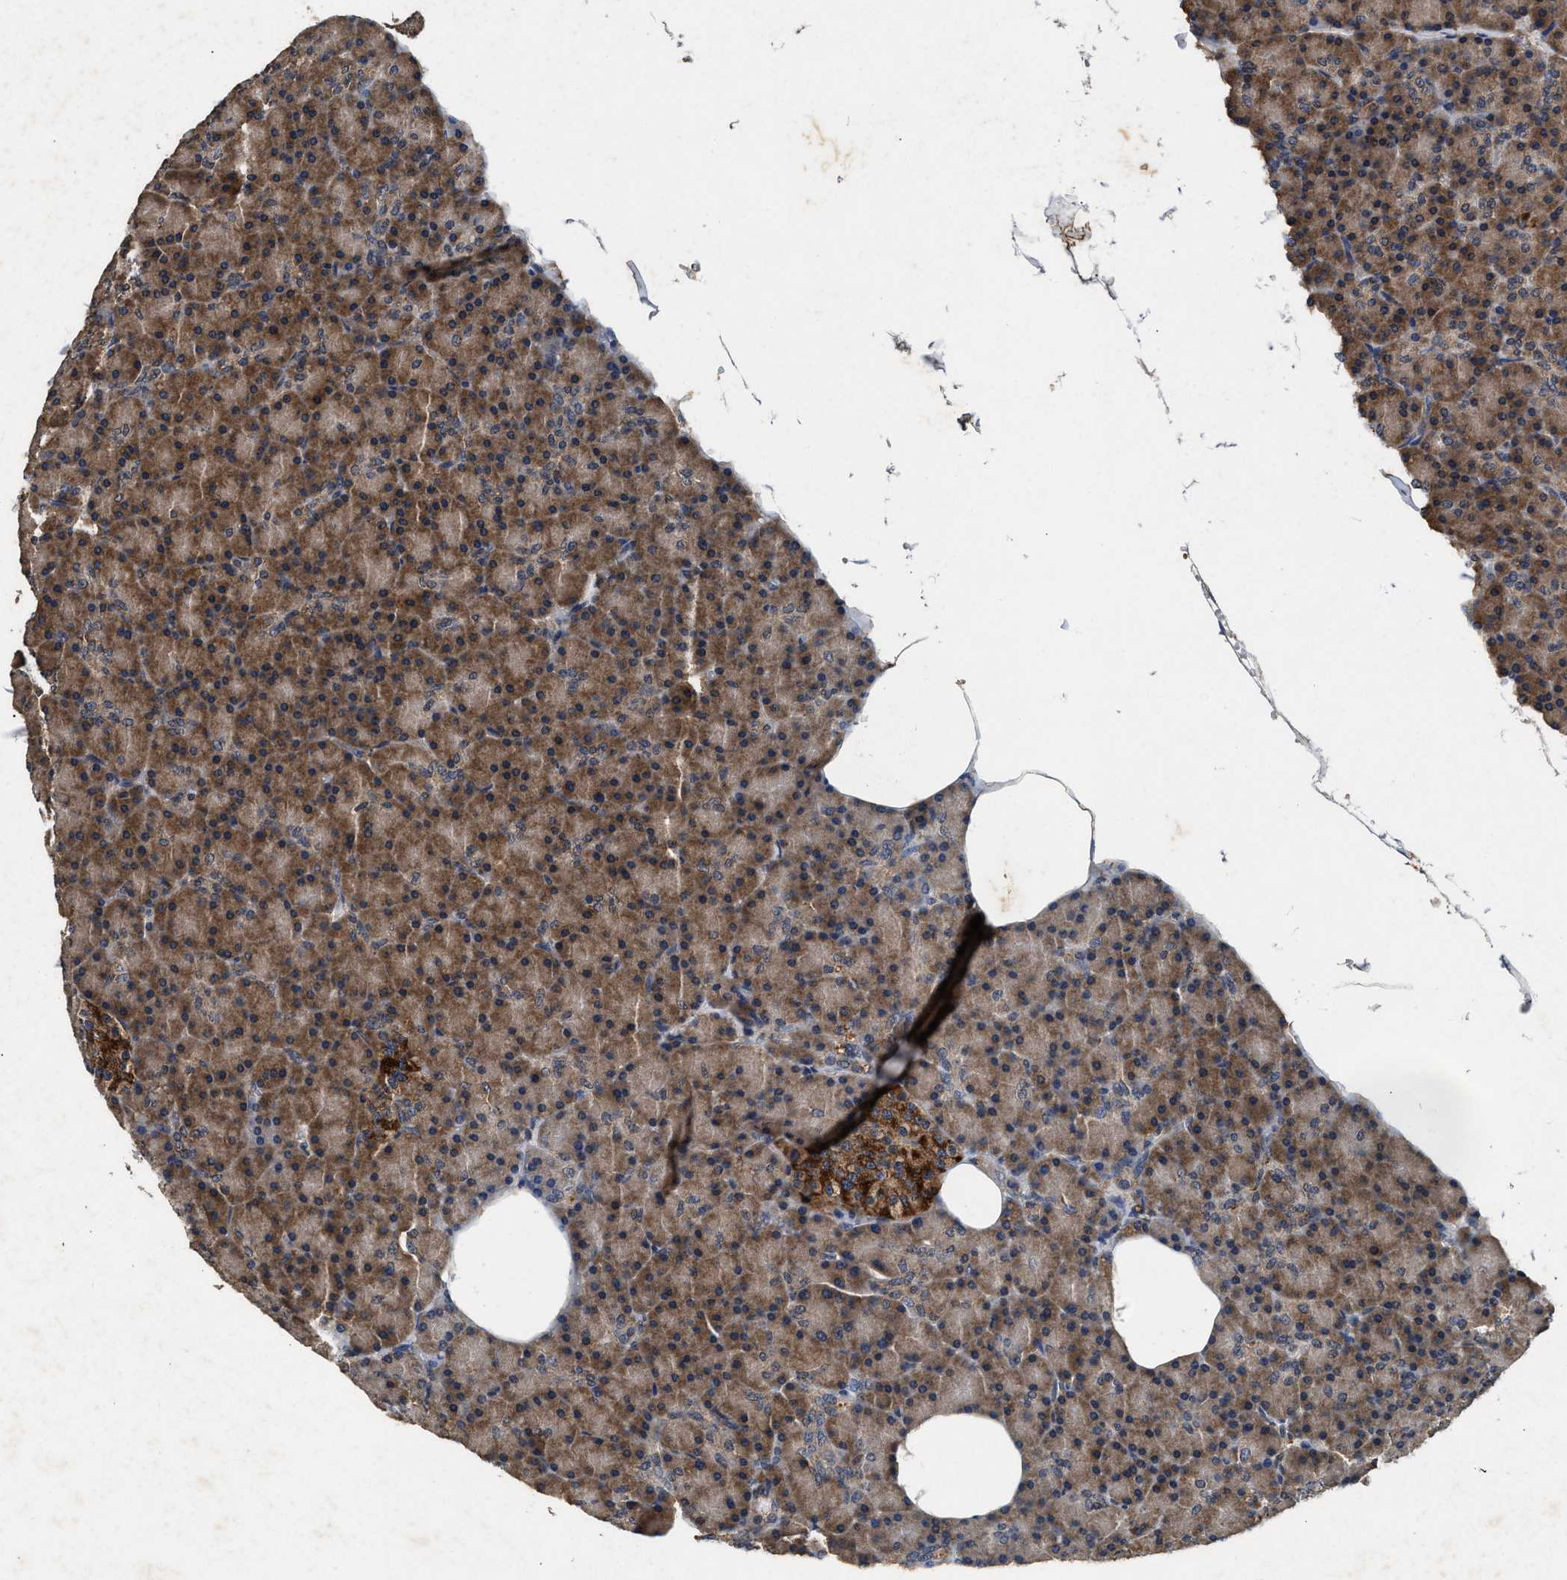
{"staining": {"intensity": "moderate", "quantity": ">75%", "location": "cytoplasmic/membranous"}, "tissue": "pancreas", "cell_type": "Exocrine glandular cells", "image_type": "normal", "snomed": [{"axis": "morphology", "description": "Normal tissue, NOS"}, {"axis": "topography", "description": "Pancreas"}], "caption": "Protein analysis of unremarkable pancreas displays moderate cytoplasmic/membranous expression in about >75% of exocrine glandular cells.", "gene": "PDAP1", "patient": {"sex": "female", "age": 43}}